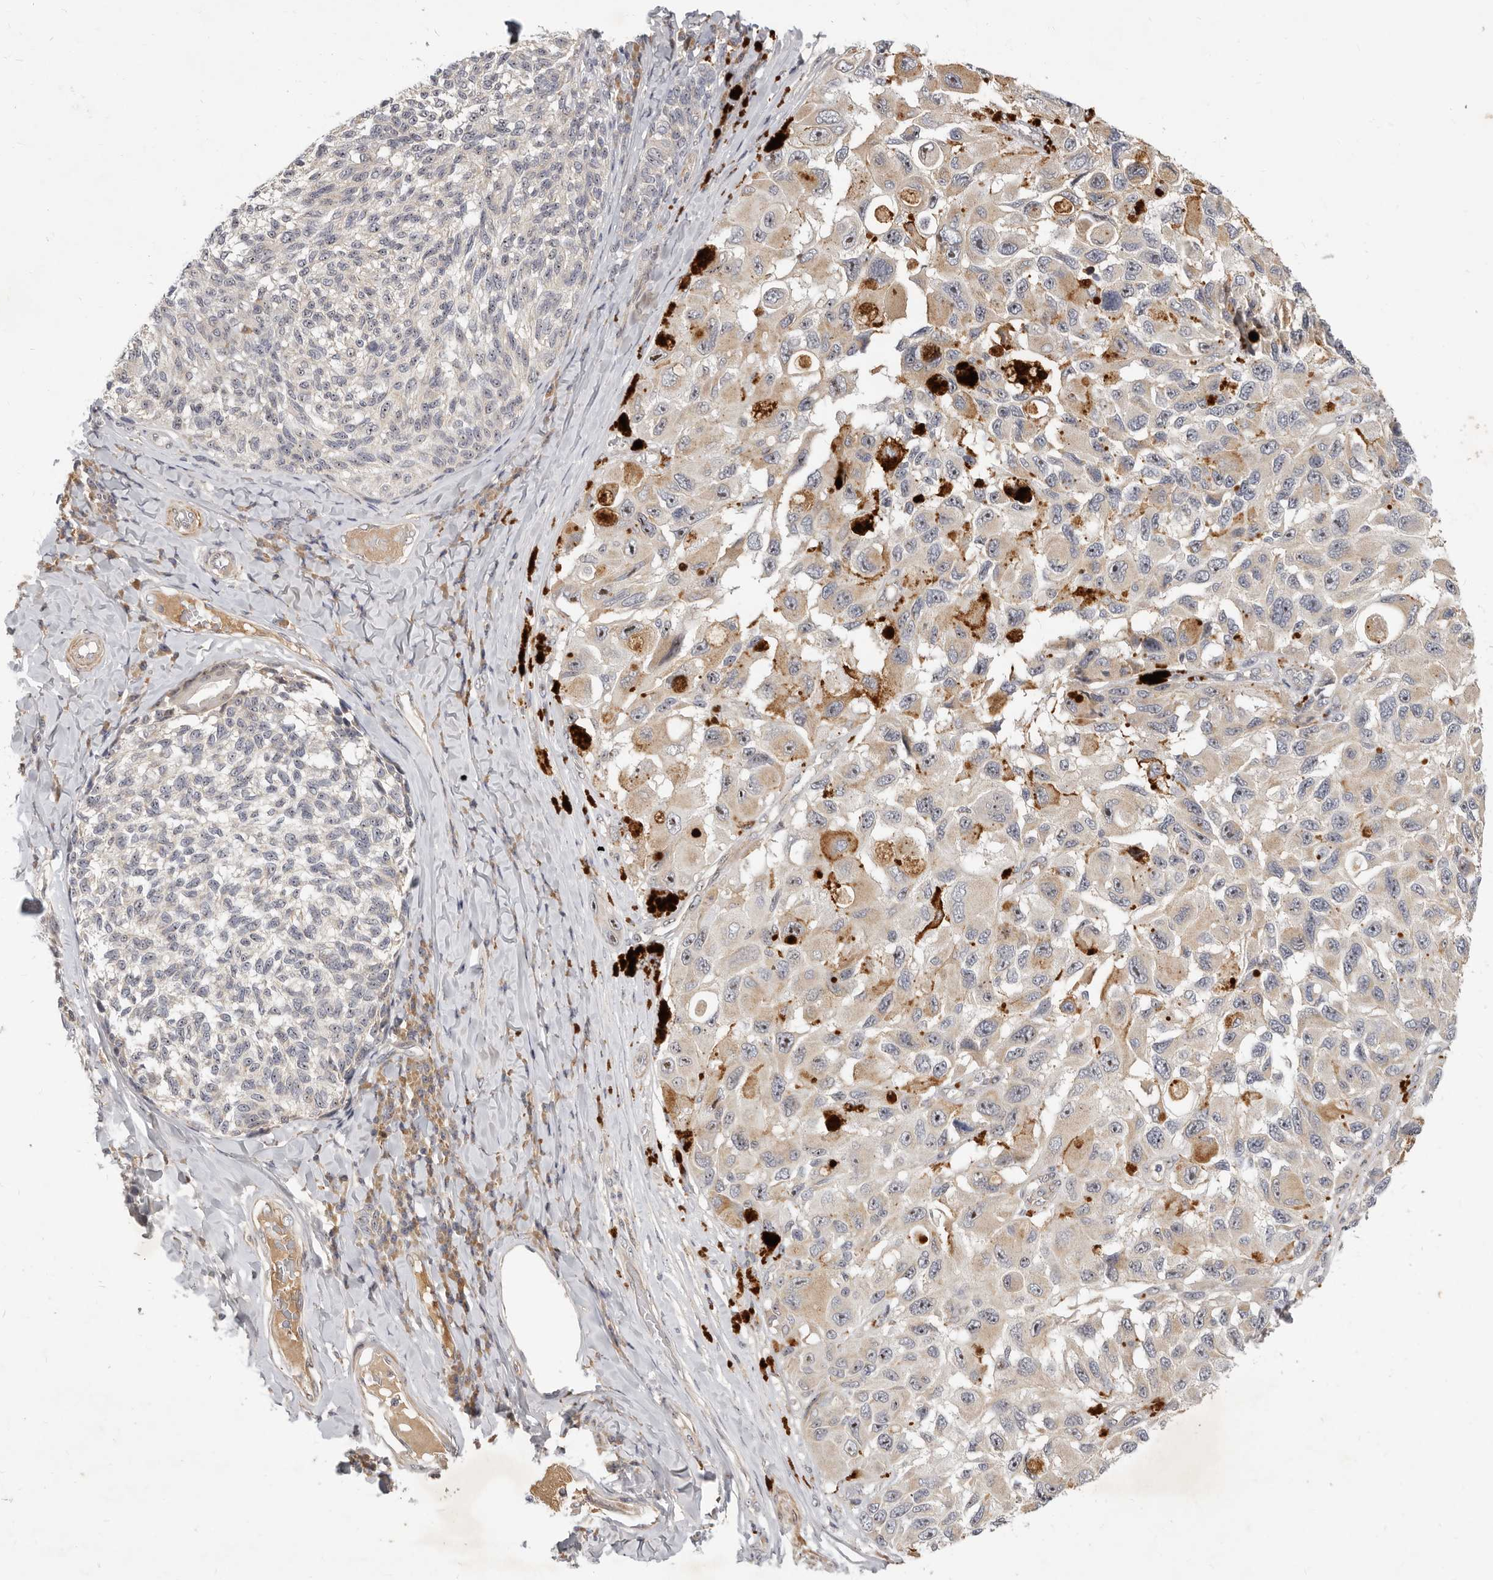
{"staining": {"intensity": "moderate", "quantity": "<25%", "location": "cytoplasmic/membranous"}, "tissue": "melanoma", "cell_type": "Tumor cells", "image_type": "cancer", "snomed": [{"axis": "morphology", "description": "Malignant melanoma, NOS"}, {"axis": "topography", "description": "Skin"}], "caption": "This is an image of immunohistochemistry (IHC) staining of malignant melanoma, which shows moderate expression in the cytoplasmic/membranous of tumor cells.", "gene": "MICALL2", "patient": {"sex": "female", "age": 73}}